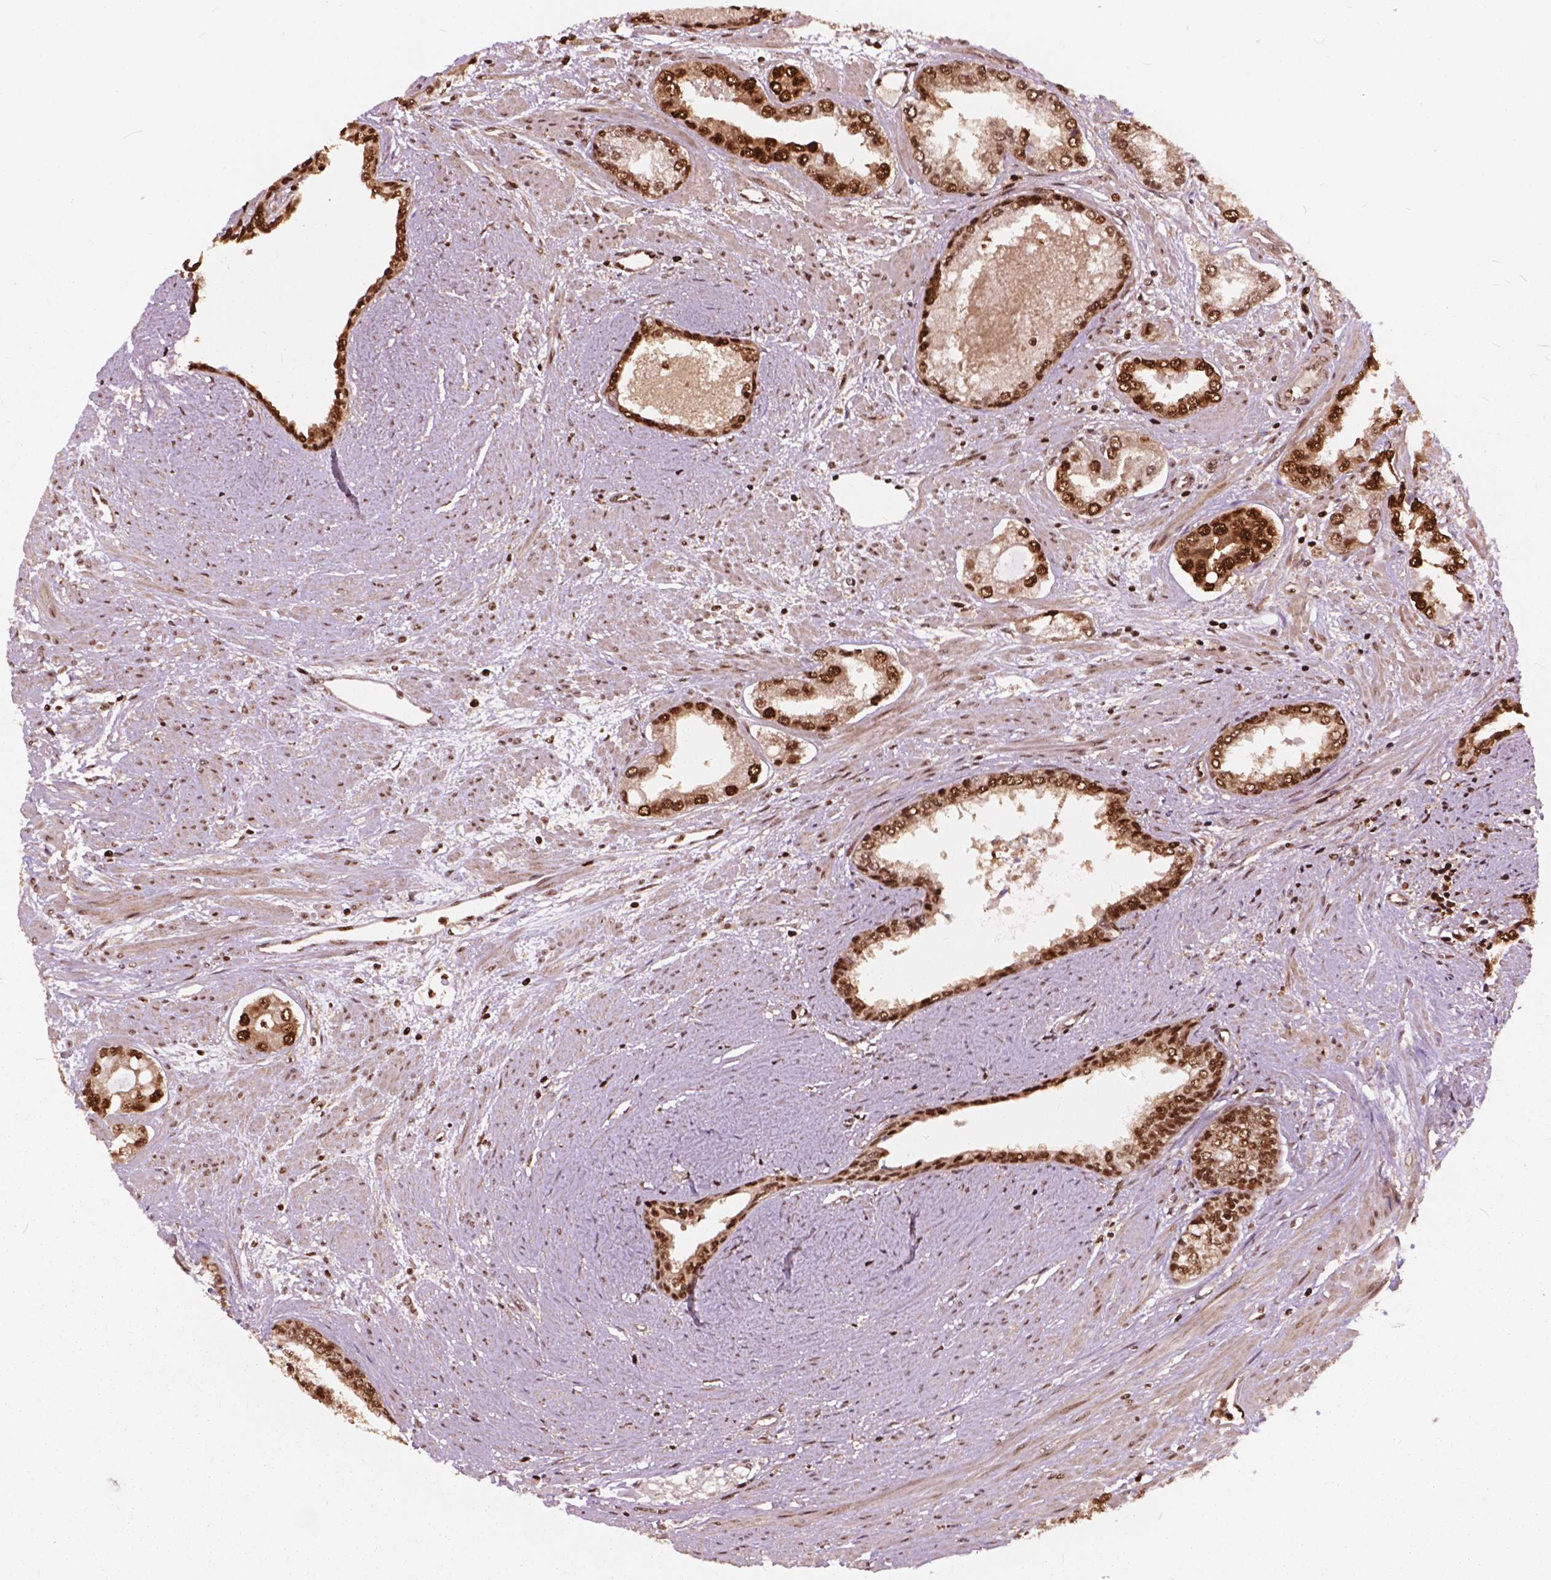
{"staining": {"intensity": "strong", "quantity": ">75%", "location": "cytoplasmic/membranous,nuclear"}, "tissue": "prostate cancer", "cell_type": "Tumor cells", "image_type": "cancer", "snomed": [{"axis": "morphology", "description": "Adenocarcinoma, Low grade"}, {"axis": "topography", "description": "Prostate"}], "caption": "High-power microscopy captured an immunohistochemistry micrograph of prostate adenocarcinoma (low-grade), revealing strong cytoplasmic/membranous and nuclear staining in approximately >75% of tumor cells.", "gene": "ANP32B", "patient": {"sex": "male", "age": 60}}